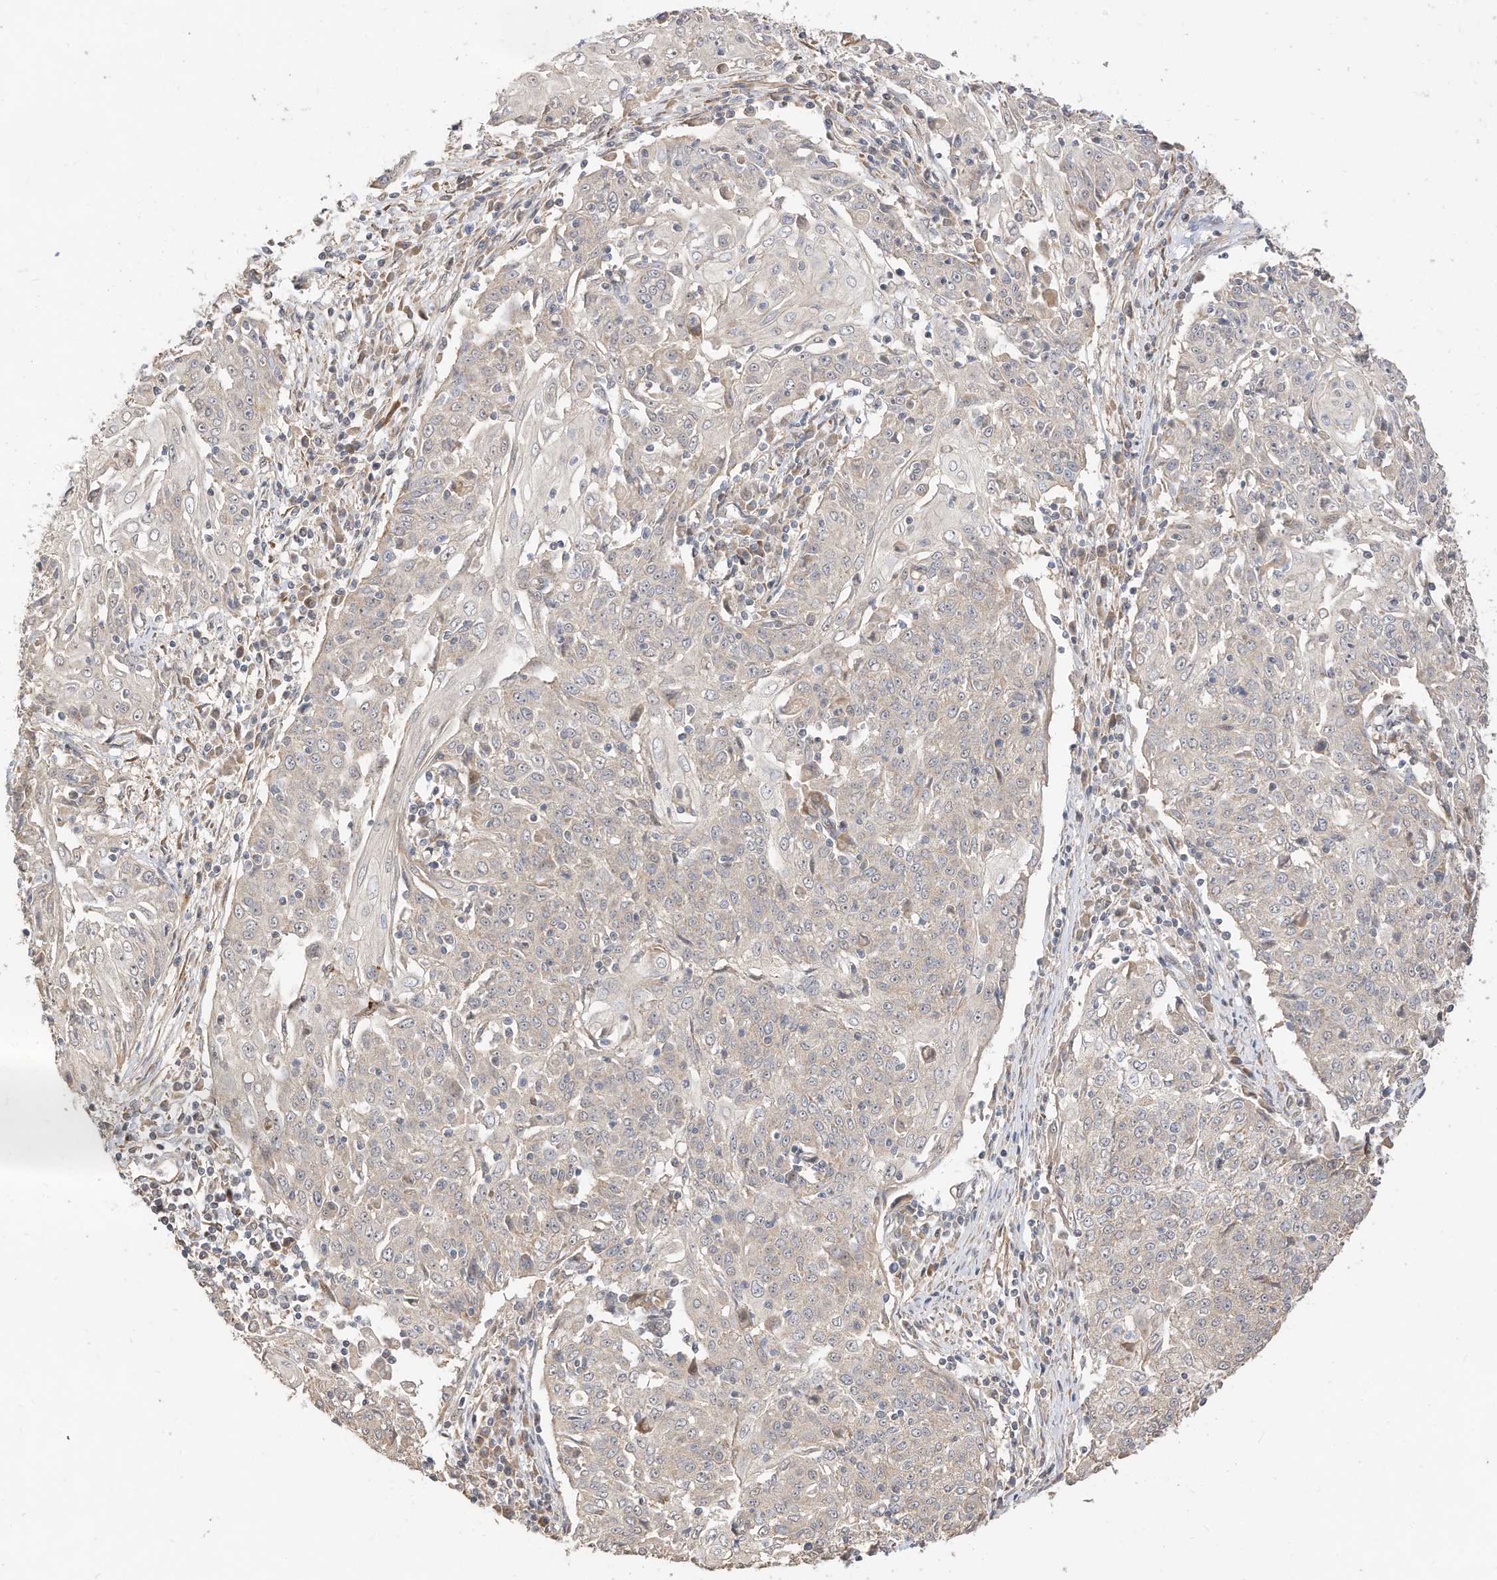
{"staining": {"intensity": "negative", "quantity": "none", "location": "none"}, "tissue": "cervical cancer", "cell_type": "Tumor cells", "image_type": "cancer", "snomed": [{"axis": "morphology", "description": "Squamous cell carcinoma, NOS"}, {"axis": "topography", "description": "Cervix"}], "caption": "The histopathology image reveals no staining of tumor cells in cervical cancer (squamous cell carcinoma).", "gene": "CAGE1", "patient": {"sex": "female", "age": 48}}